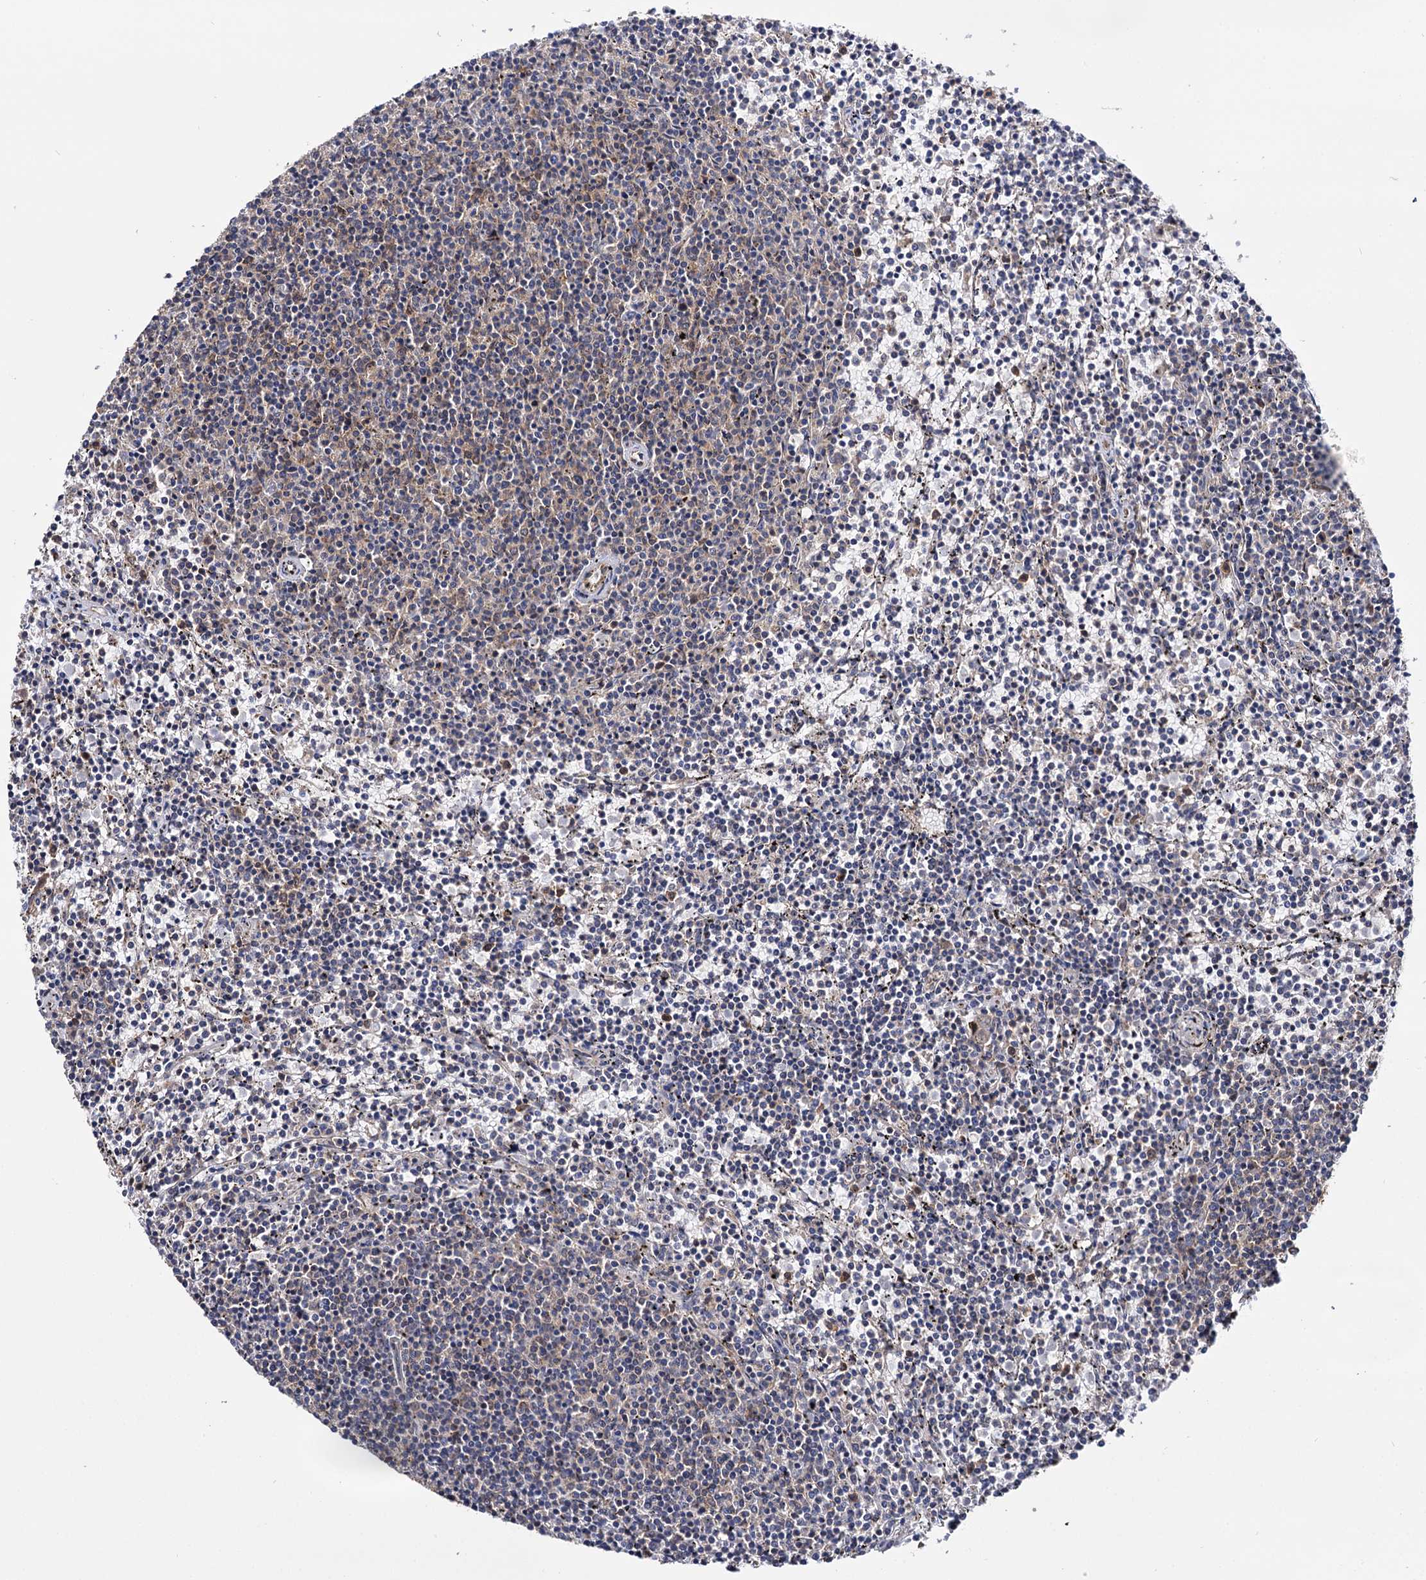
{"staining": {"intensity": "weak", "quantity": "<25%", "location": "cytoplasmic/membranous"}, "tissue": "lymphoma", "cell_type": "Tumor cells", "image_type": "cancer", "snomed": [{"axis": "morphology", "description": "Malignant lymphoma, non-Hodgkin's type, Low grade"}, {"axis": "topography", "description": "Spleen"}], "caption": "DAB (3,3'-diaminobenzidine) immunohistochemical staining of human low-grade malignant lymphoma, non-Hodgkin's type demonstrates no significant expression in tumor cells.", "gene": "IDI1", "patient": {"sex": "female", "age": 50}}